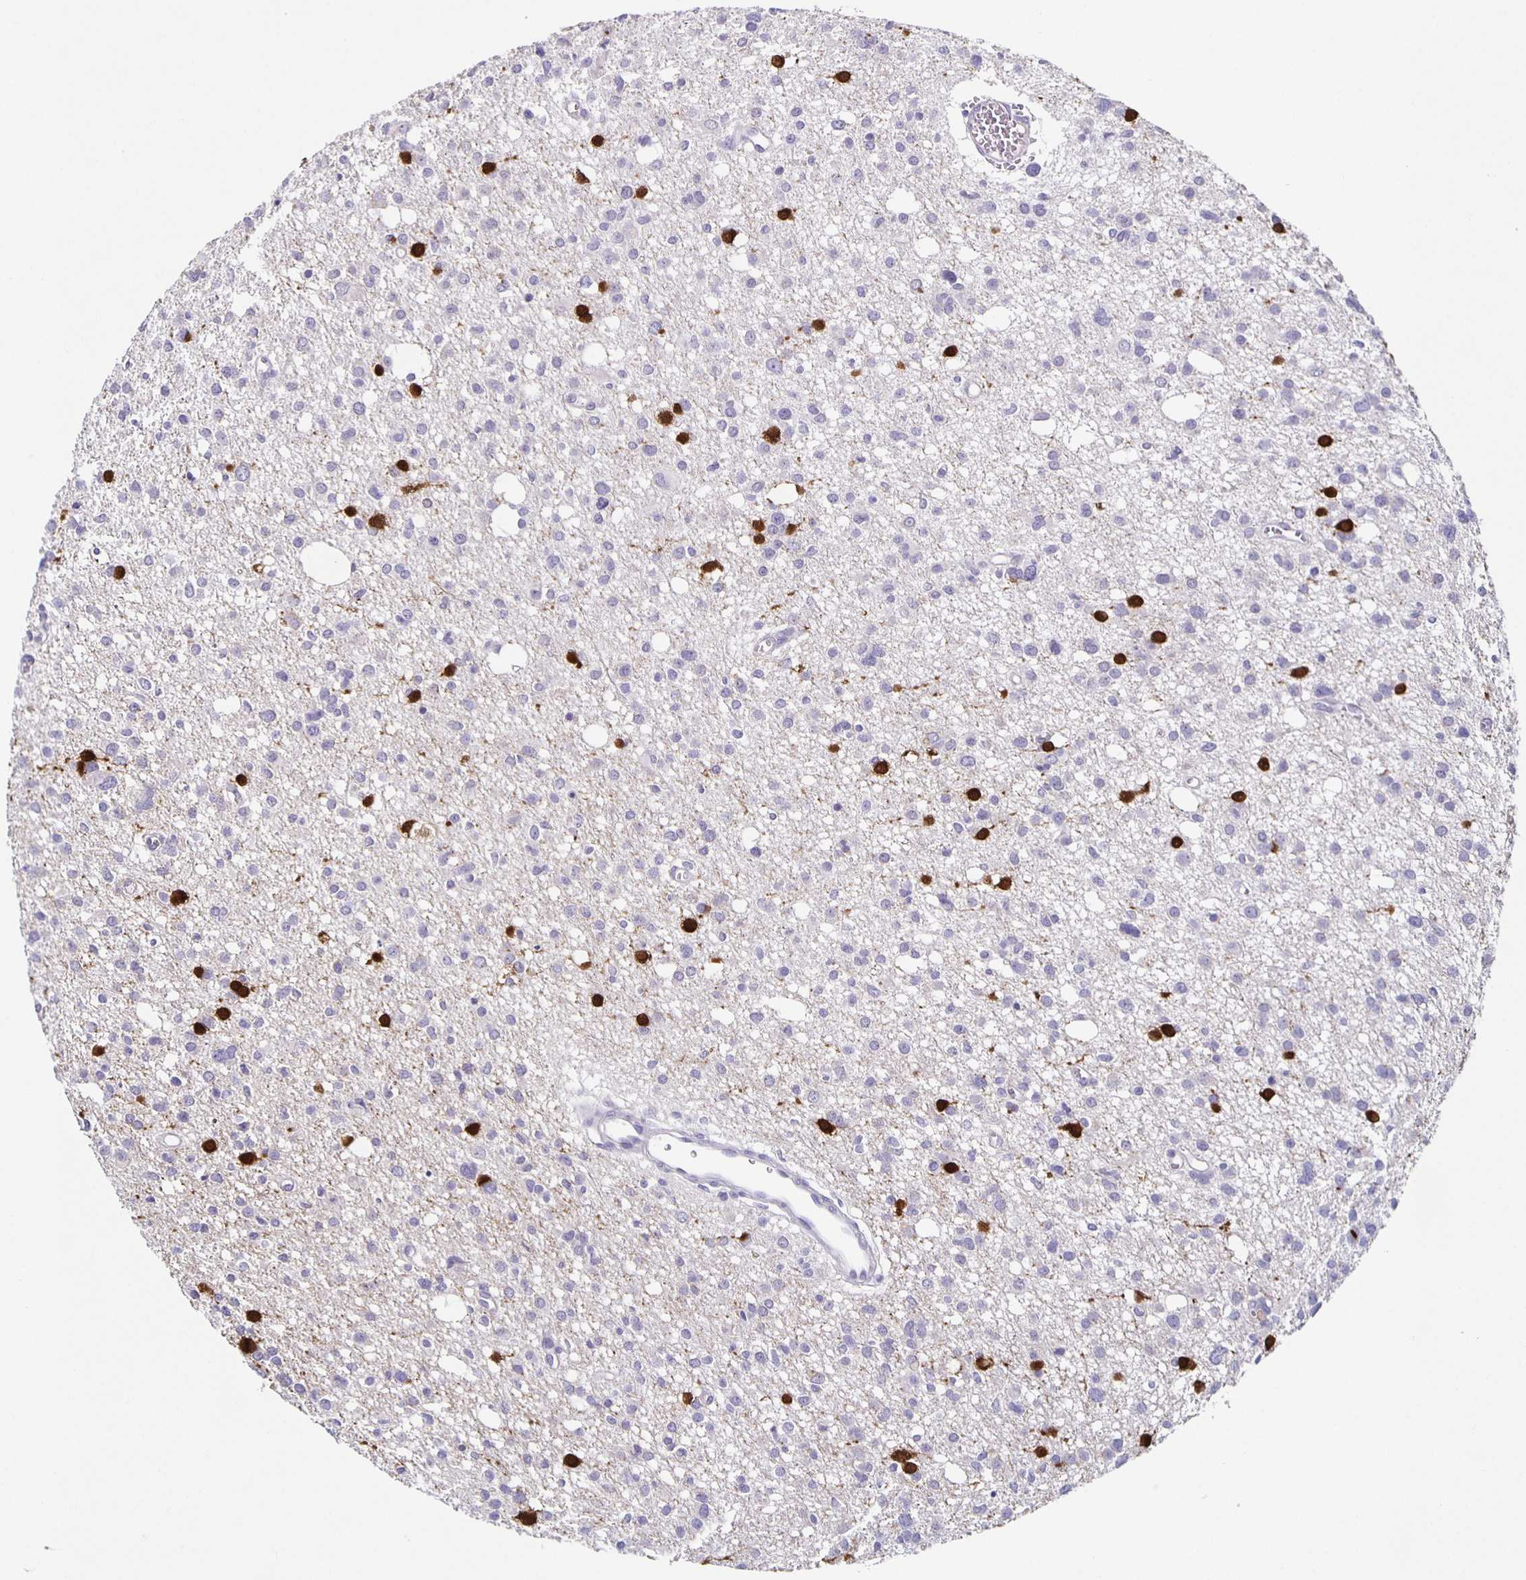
{"staining": {"intensity": "negative", "quantity": "none", "location": "none"}, "tissue": "glioma", "cell_type": "Tumor cells", "image_type": "cancer", "snomed": [{"axis": "morphology", "description": "Glioma, malignant, High grade"}, {"axis": "topography", "description": "Brain"}], "caption": "A micrograph of human glioma is negative for staining in tumor cells.", "gene": "CARNS1", "patient": {"sex": "male", "age": 23}}